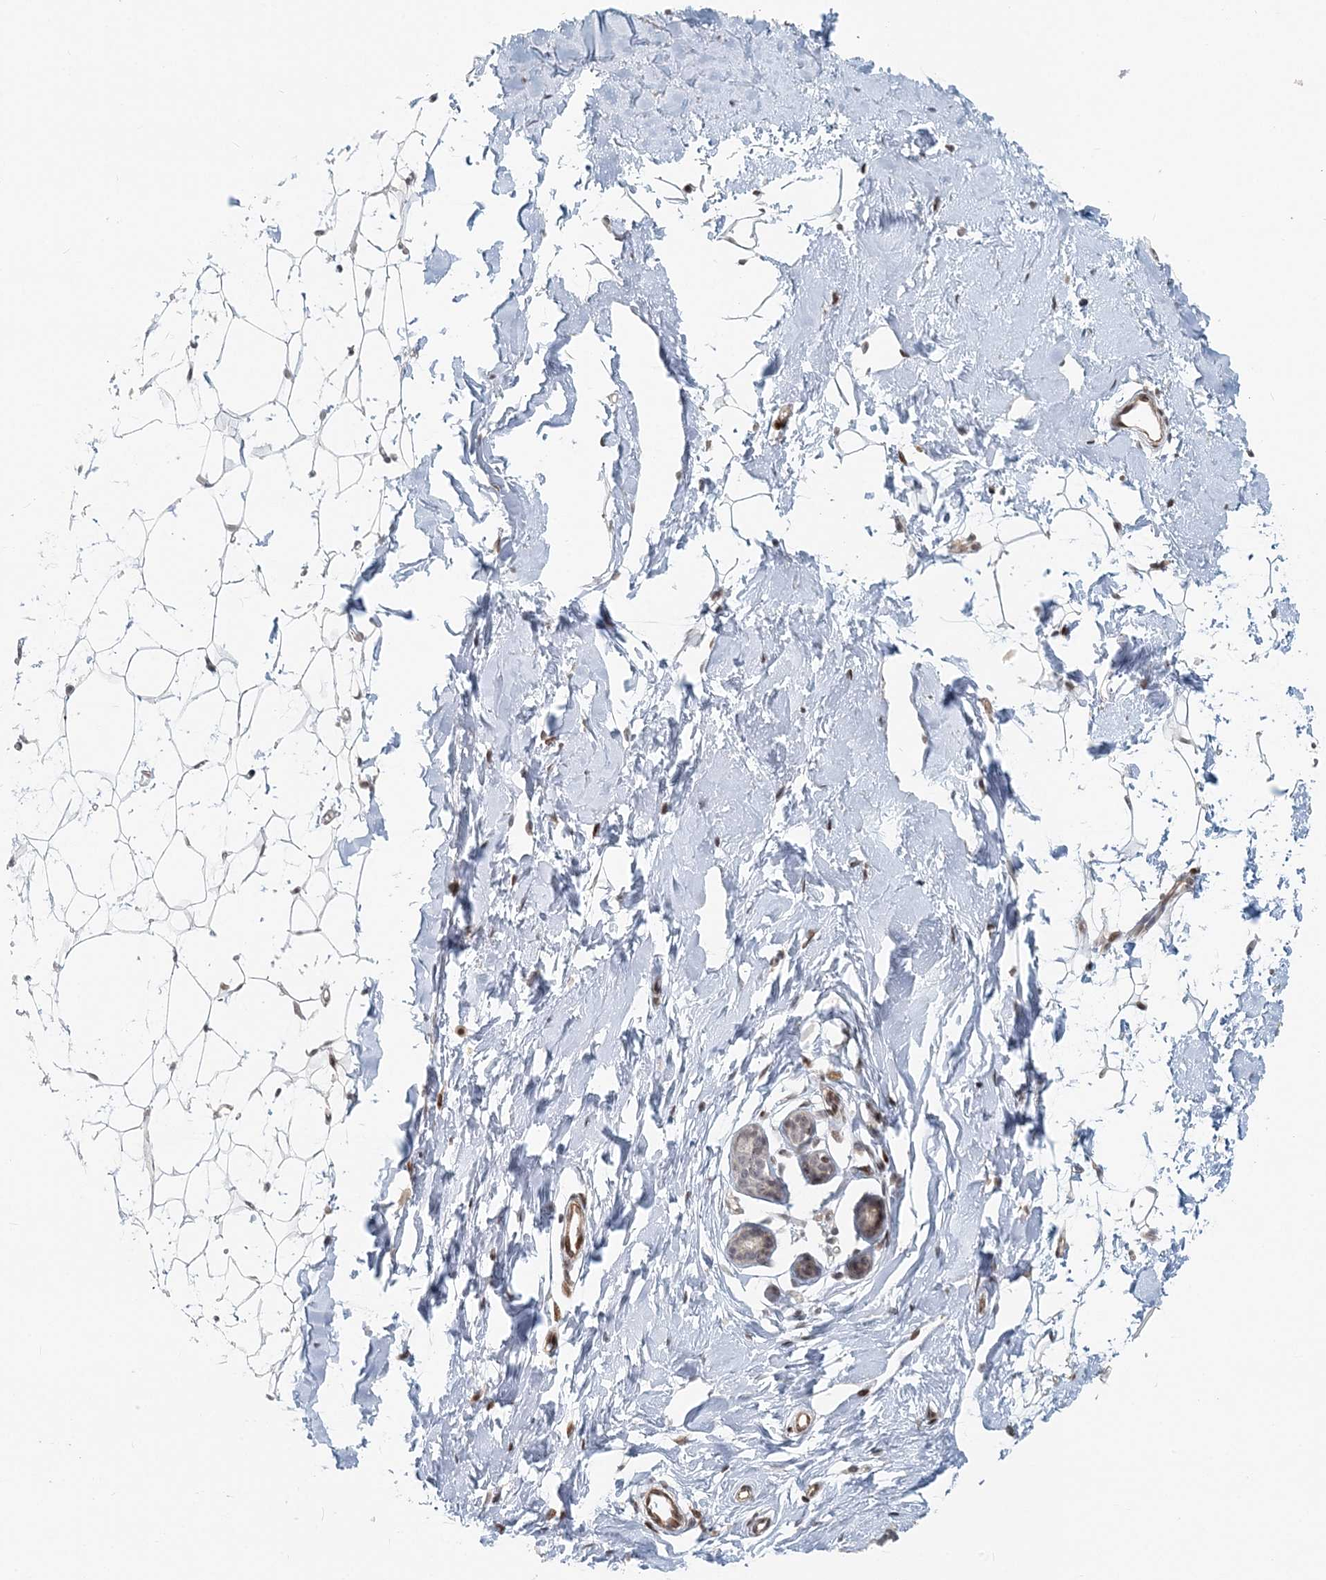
{"staining": {"intensity": "negative", "quantity": "none", "location": "none"}, "tissue": "adipose tissue", "cell_type": "Adipocytes", "image_type": "normal", "snomed": [{"axis": "morphology", "description": "Normal tissue, NOS"}, {"axis": "topography", "description": "Breast"}], "caption": "IHC image of unremarkable adipose tissue stained for a protein (brown), which displays no expression in adipocytes. The staining is performed using DAB (3,3'-diaminobenzidine) brown chromogen with nuclei counter-stained in using hematoxylin.", "gene": "BAZ1B", "patient": {"sex": "female", "age": 23}}